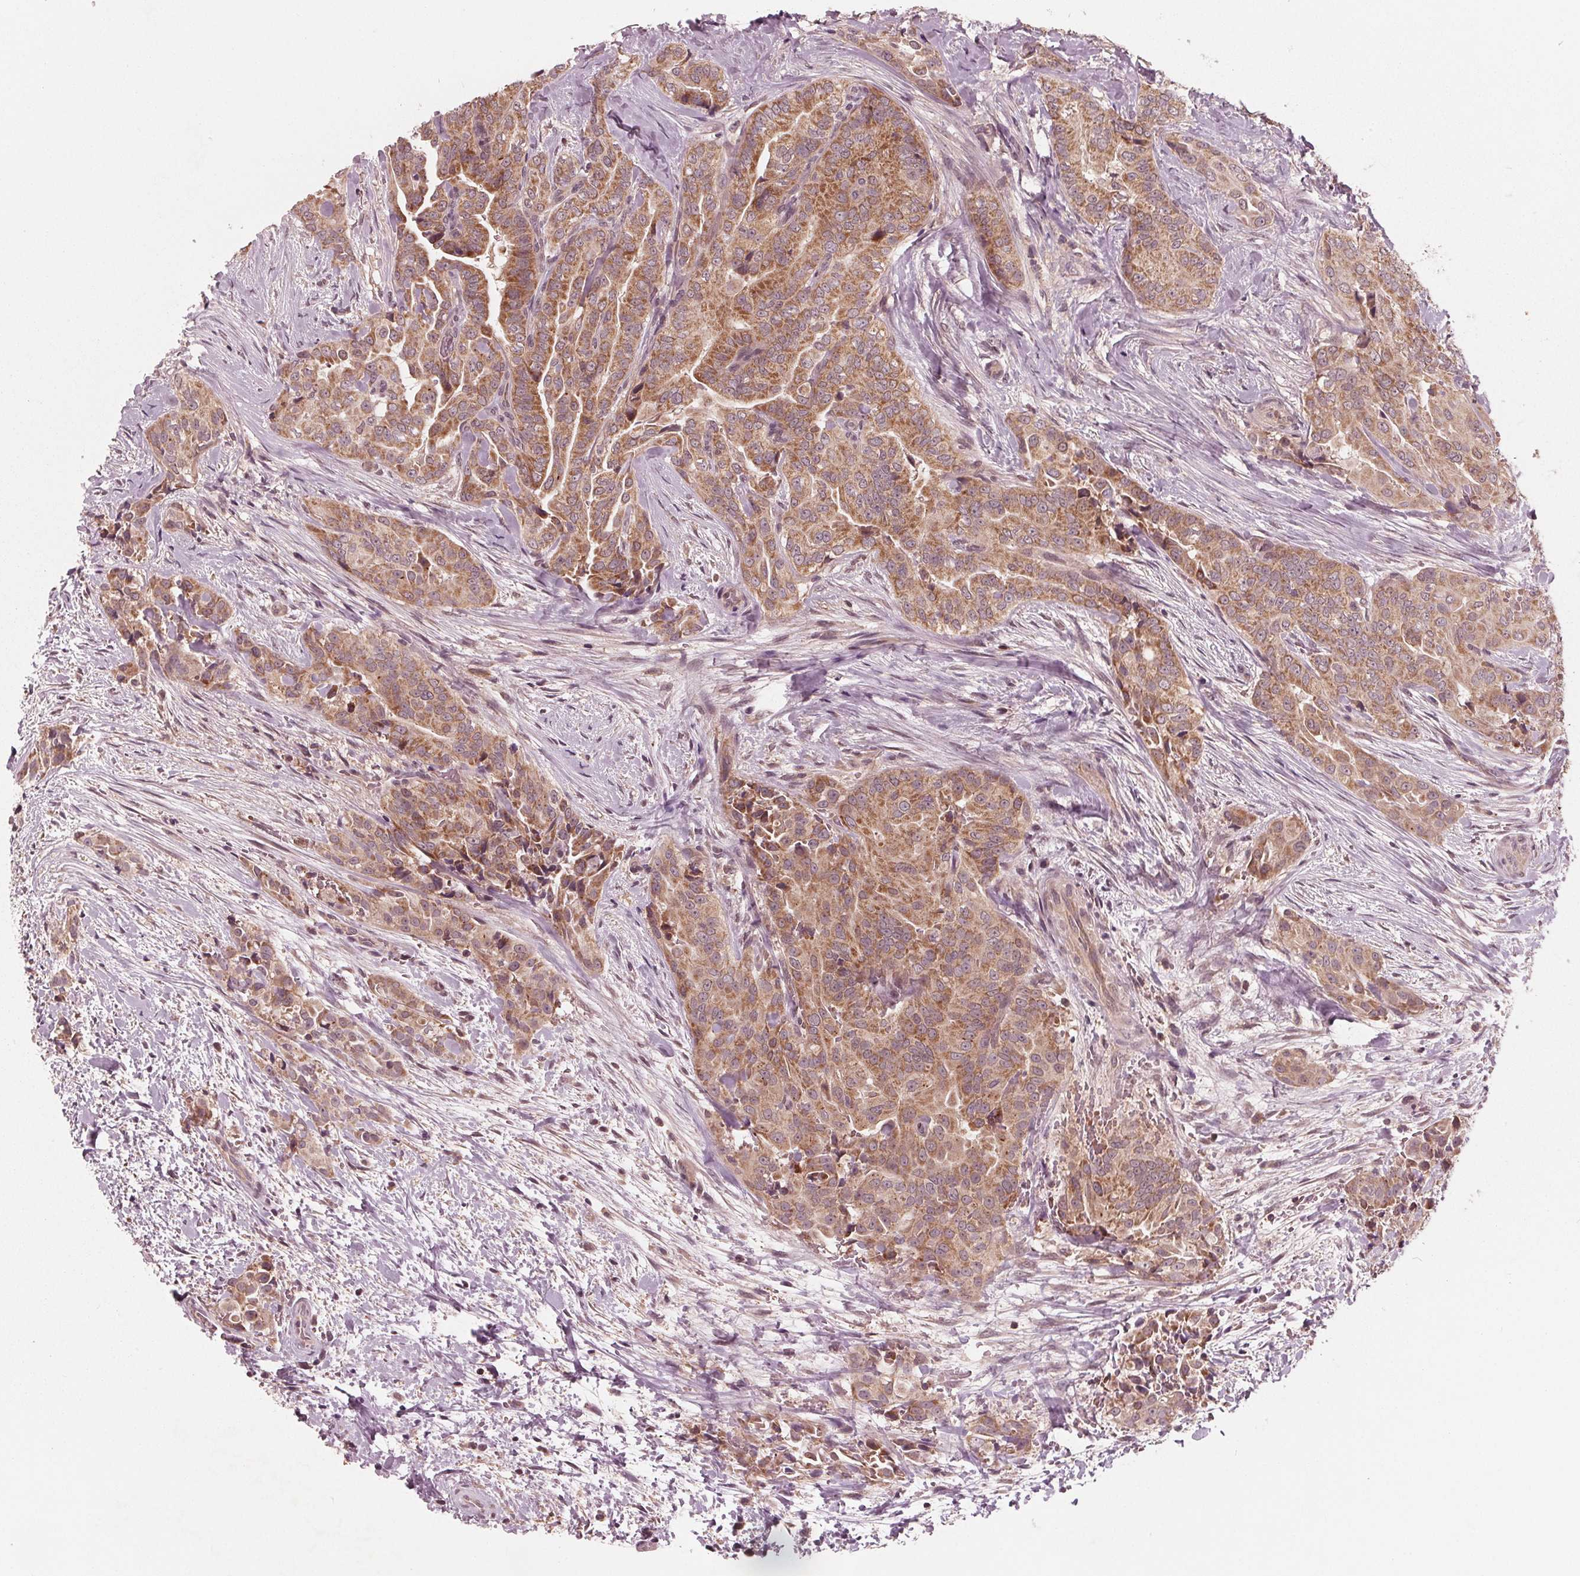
{"staining": {"intensity": "moderate", "quantity": ">75%", "location": "cytoplasmic/membranous"}, "tissue": "thyroid cancer", "cell_type": "Tumor cells", "image_type": "cancer", "snomed": [{"axis": "morphology", "description": "Papillary adenocarcinoma, NOS"}, {"axis": "topography", "description": "Thyroid gland"}], "caption": "Human papillary adenocarcinoma (thyroid) stained for a protein (brown) demonstrates moderate cytoplasmic/membranous positive staining in about >75% of tumor cells.", "gene": "UBALD1", "patient": {"sex": "male", "age": 61}}